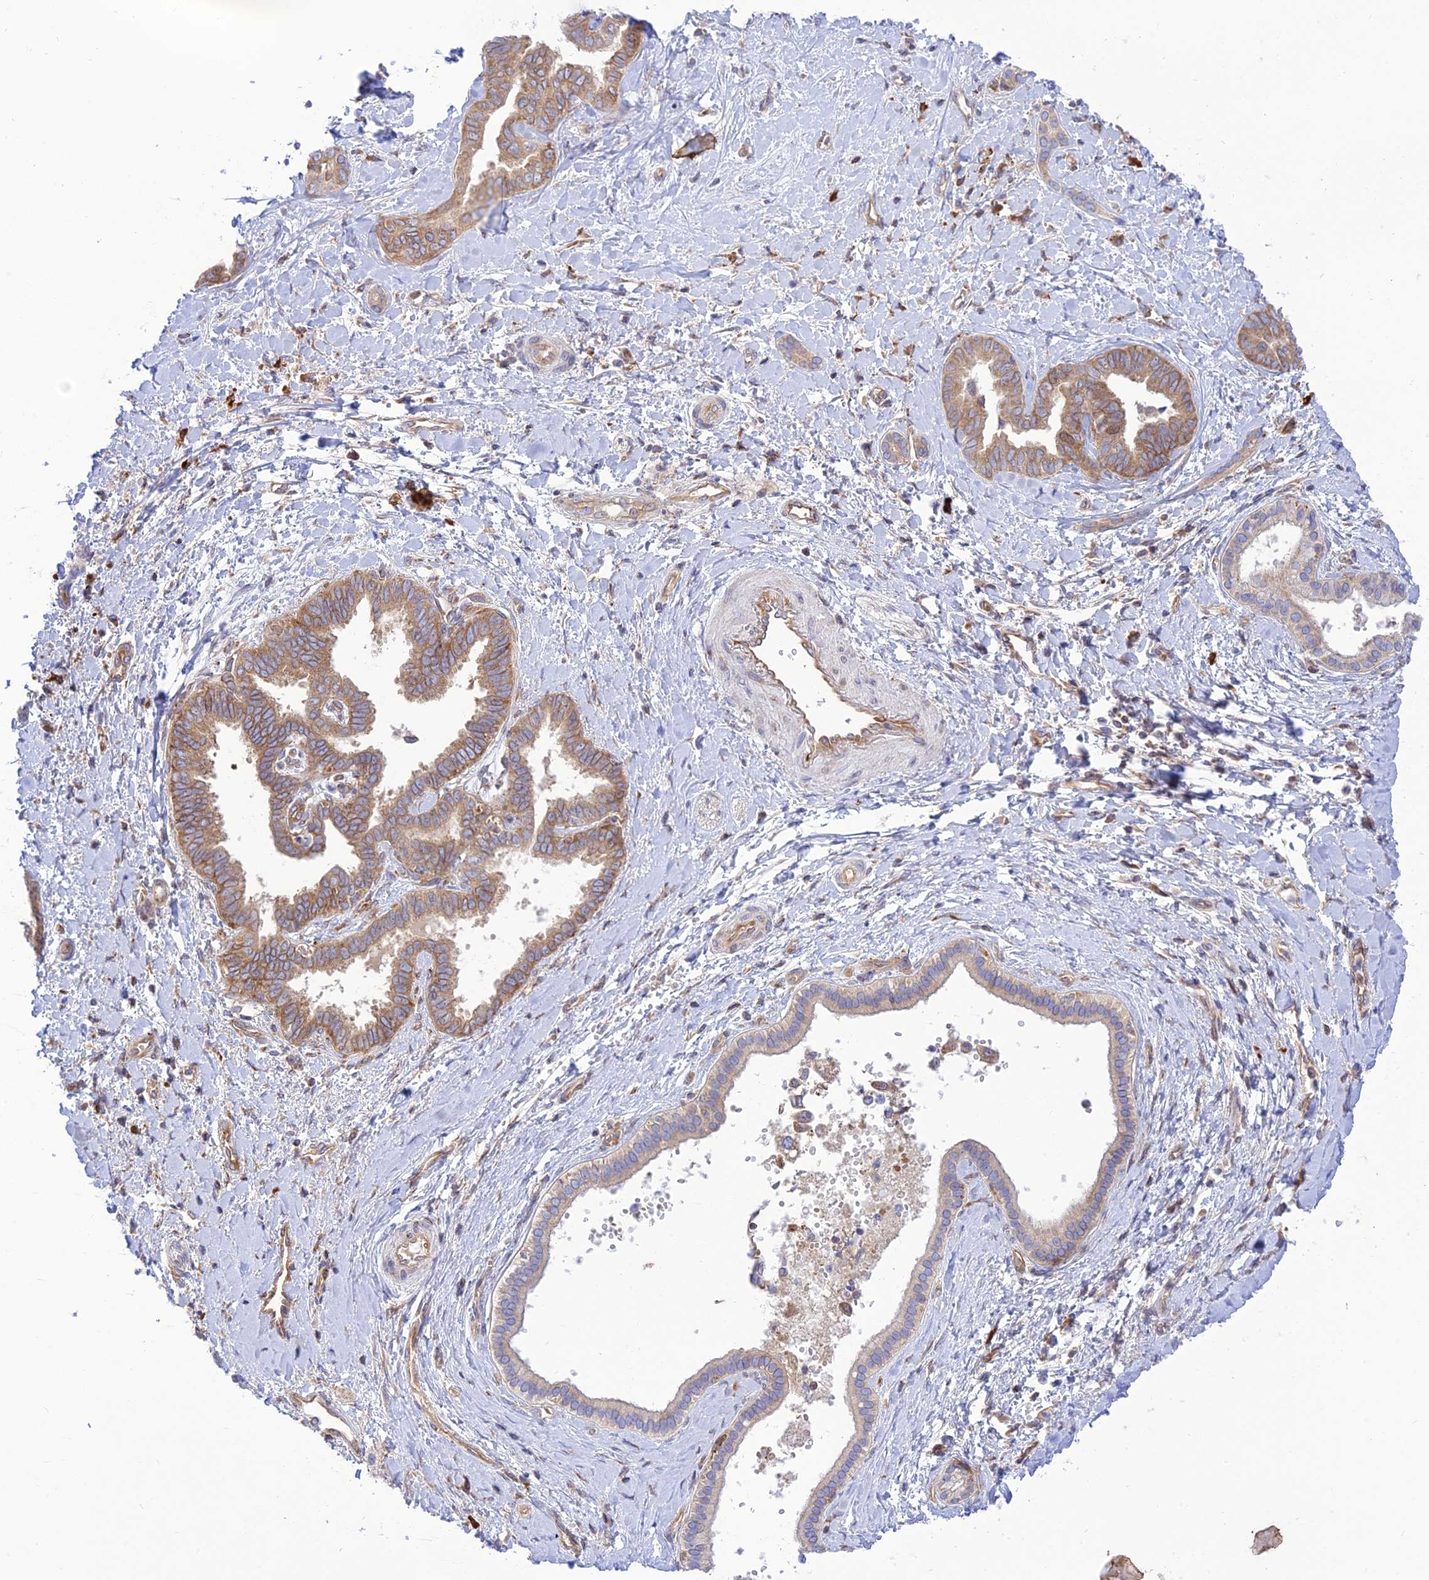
{"staining": {"intensity": "moderate", "quantity": ">75%", "location": "cytoplasmic/membranous"}, "tissue": "liver cancer", "cell_type": "Tumor cells", "image_type": "cancer", "snomed": [{"axis": "morphology", "description": "Cholangiocarcinoma"}, {"axis": "topography", "description": "Liver"}], "caption": "Approximately >75% of tumor cells in liver cancer (cholangiocarcinoma) exhibit moderate cytoplasmic/membranous protein staining as visualized by brown immunohistochemical staining.", "gene": "PIMREG", "patient": {"sex": "female", "age": 77}}